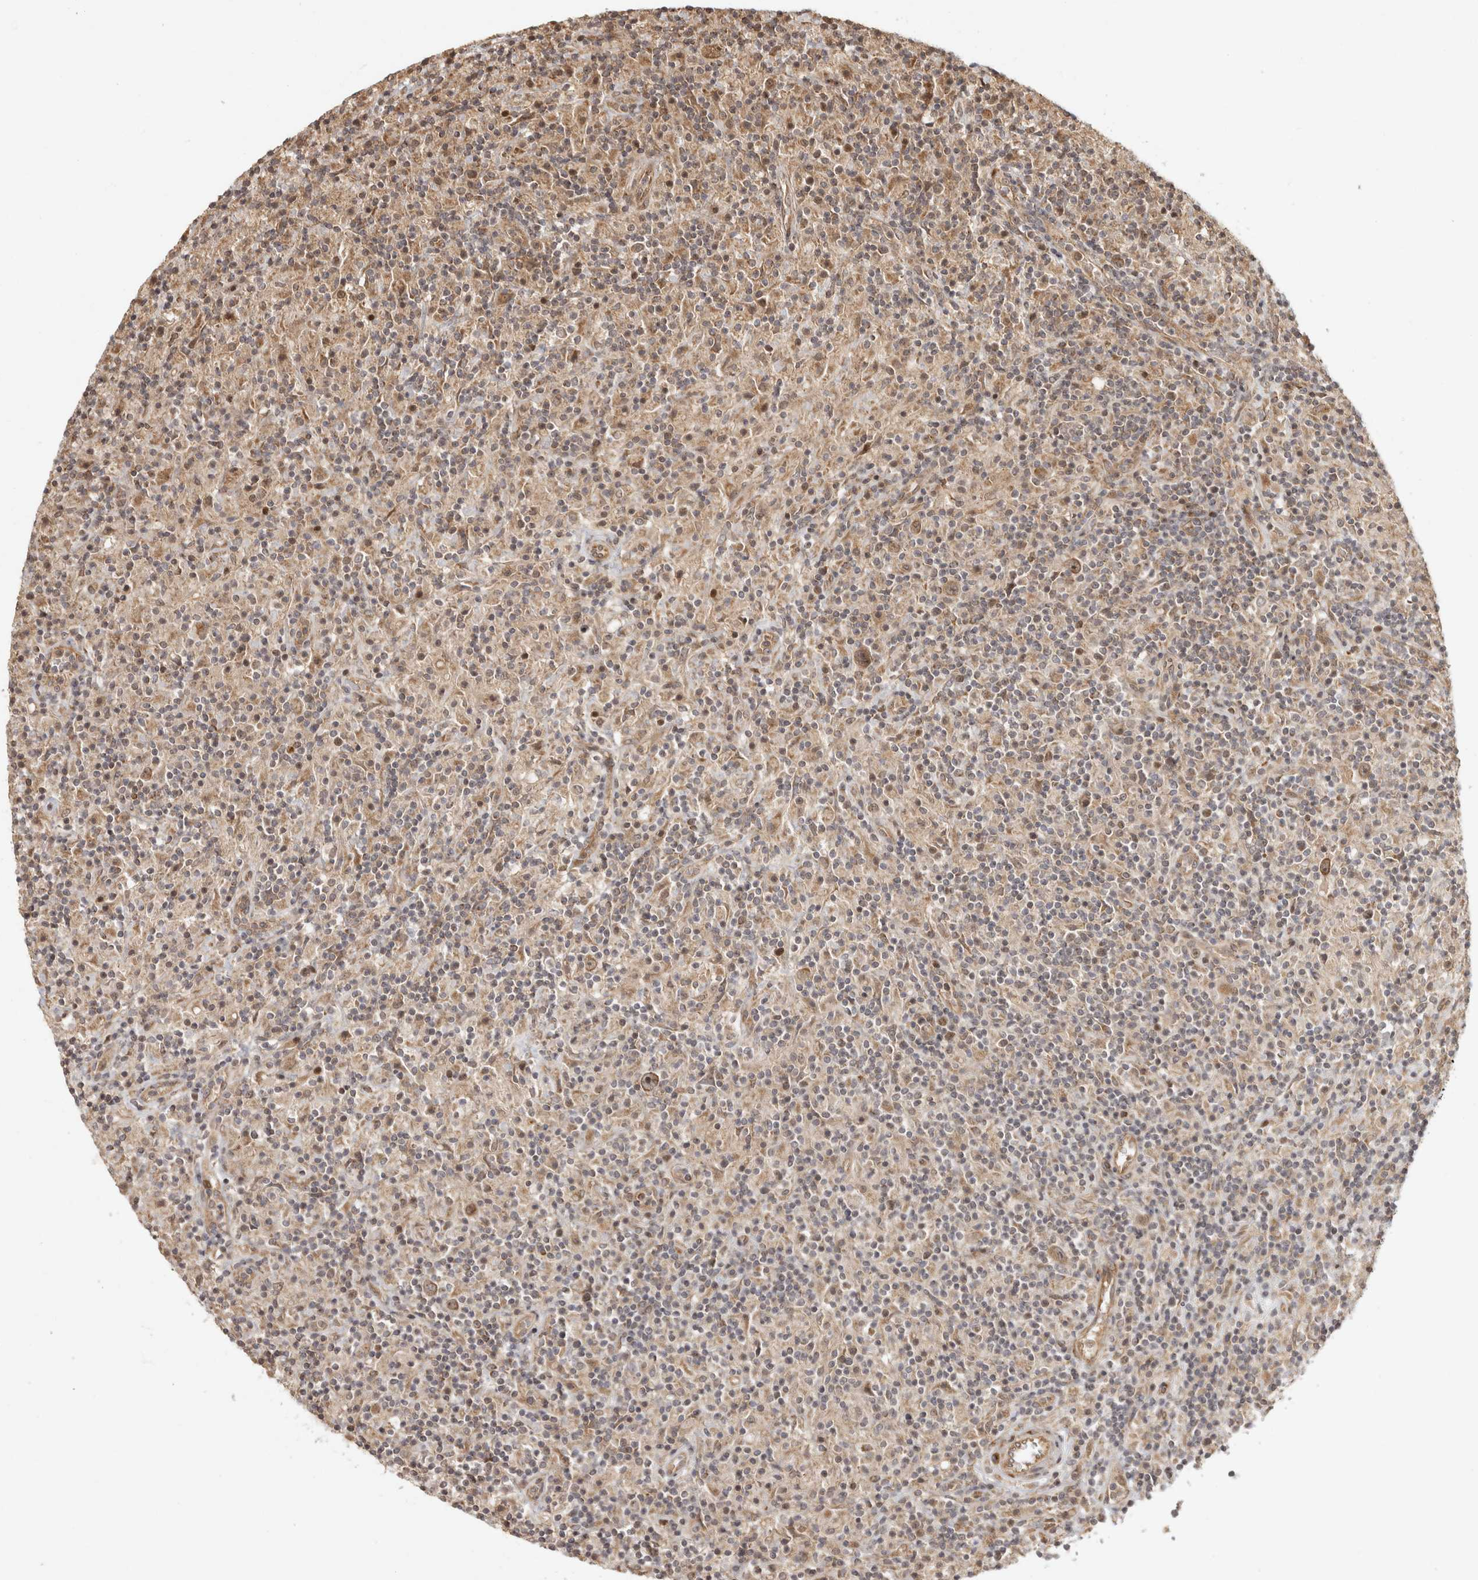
{"staining": {"intensity": "moderate", "quantity": ">75%", "location": "cytoplasmic/membranous,nuclear"}, "tissue": "lymphoma", "cell_type": "Tumor cells", "image_type": "cancer", "snomed": [{"axis": "morphology", "description": "Hodgkin's disease, NOS"}, {"axis": "topography", "description": "Lymph node"}], "caption": "Immunohistochemistry (IHC) histopathology image of lymphoma stained for a protein (brown), which demonstrates medium levels of moderate cytoplasmic/membranous and nuclear positivity in approximately >75% of tumor cells.", "gene": "CAMSAP2", "patient": {"sex": "male", "age": 70}}